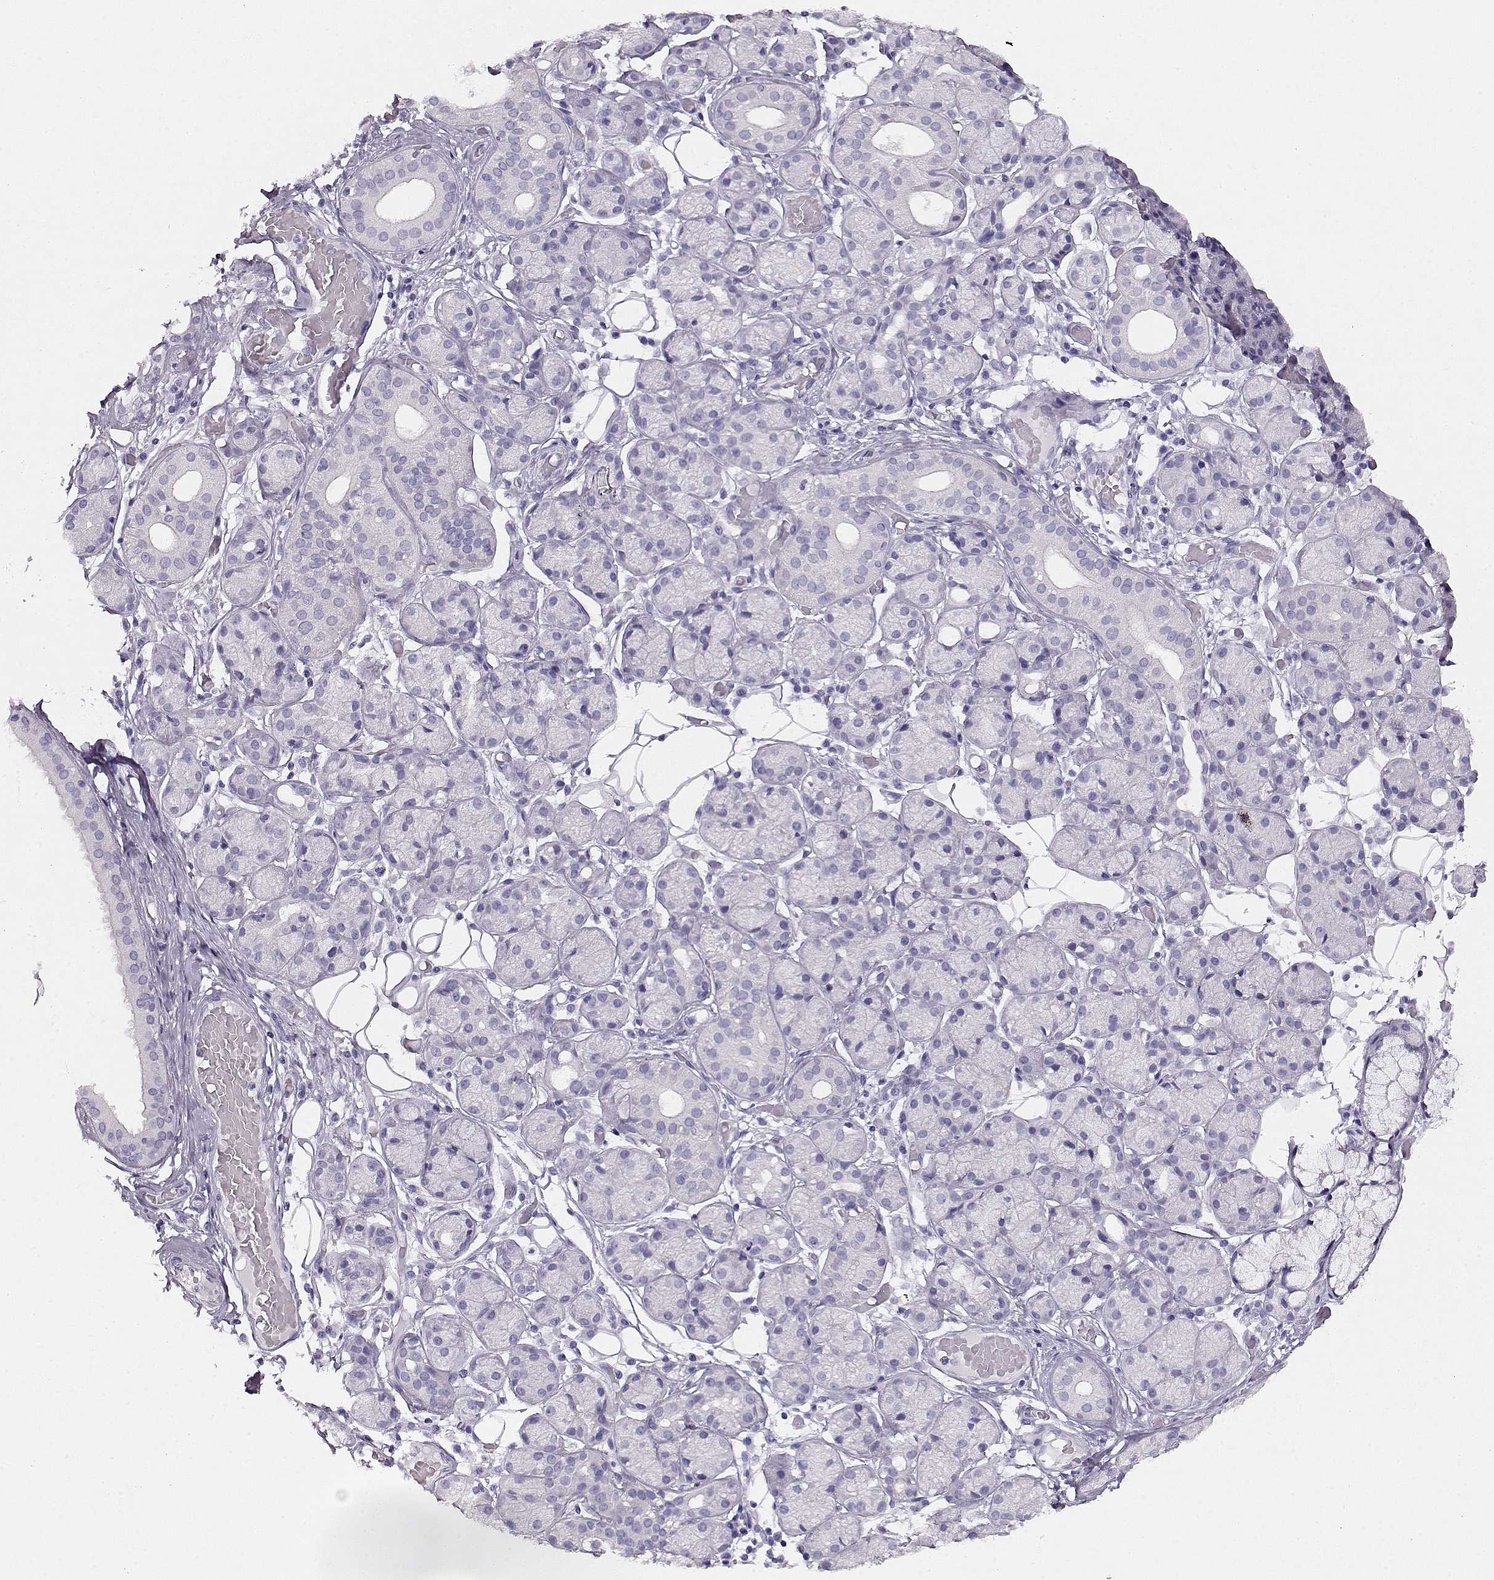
{"staining": {"intensity": "negative", "quantity": "none", "location": "none"}, "tissue": "salivary gland", "cell_type": "Glandular cells", "image_type": "normal", "snomed": [{"axis": "morphology", "description": "Normal tissue, NOS"}, {"axis": "topography", "description": "Salivary gland"}, {"axis": "topography", "description": "Peripheral nerve tissue"}], "caption": "This is a photomicrograph of immunohistochemistry staining of benign salivary gland, which shows no staining in glandular cells. (Stains: DAB (3,3'-diaminobenzidine) immunohistochemistry with hematoxylin counter stain, Microscopy: brightfield microscopy at high magnification).", "gene": "ACTN2", "patient": {"sex": "male", "age": 71}}